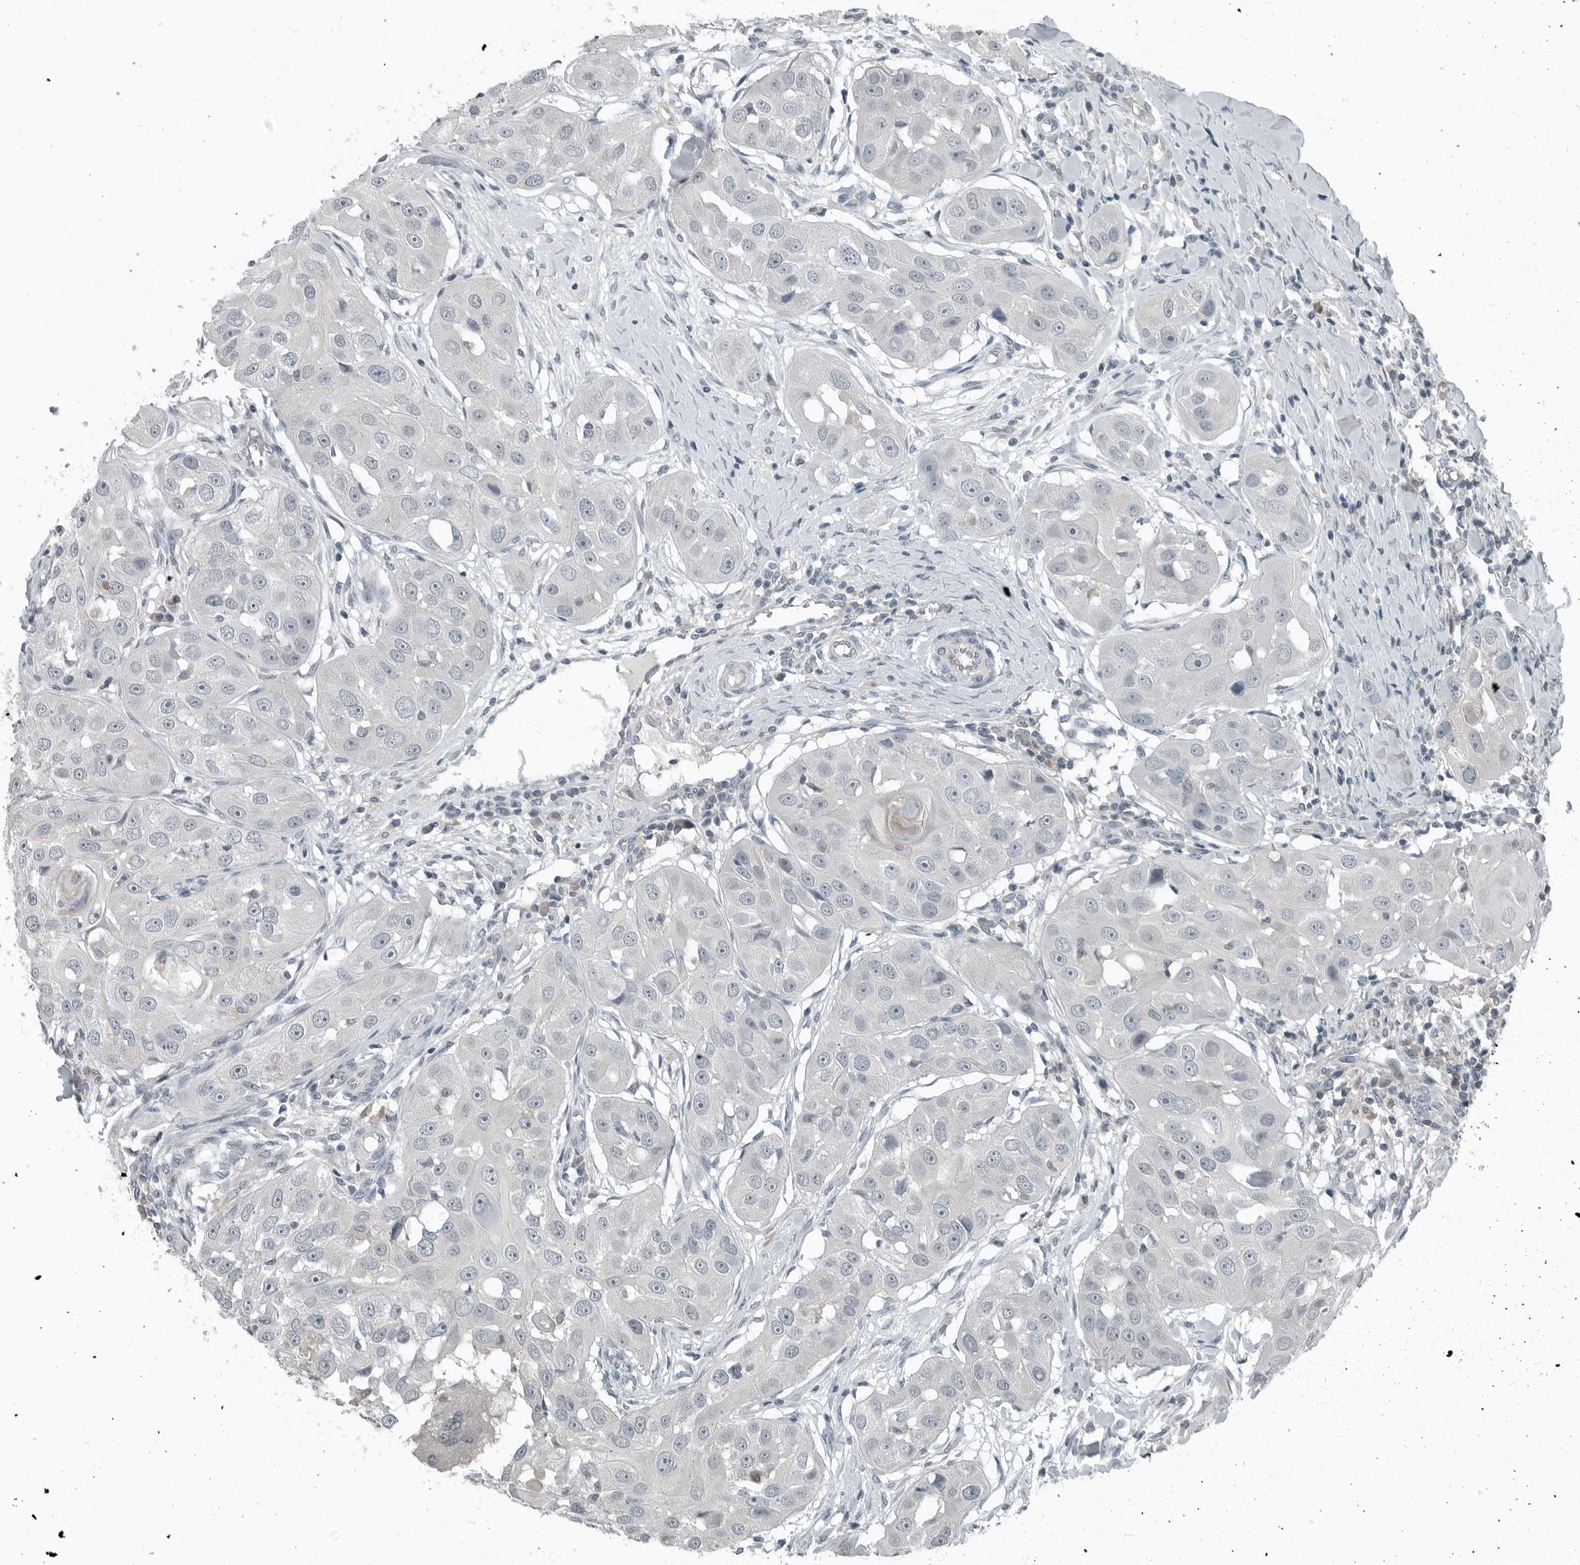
{"staining": {"intensity": "negative", "quantity": "none", "location": "none"}, "tissue": "head and neck cancer", "cell_type": "Tumor cells", "image_type": "cancer", "snomed": [{"axis": "morphology", "description": "Normal tissue, NOS"}, {"axis": "morphology", "description": "Squamous cell carcinoma, NOS"}, {"axis": "topography", "description": "Skeletal muscle"}, {"axis": "topography", "description": "Head-Neck"}], "caption": "An IHC micrograph of head and neck cancer (squamous cell carcinoma) is shown. There is no staining in tumor cells of head and neck cancer (squamous cell carcinoma). The staining is performed using DAB brown chromogen with nuclei counter-stained in using hematoxylin.", "gene": "KYAT1", "patient": {"sex": "male", "age": 51}}